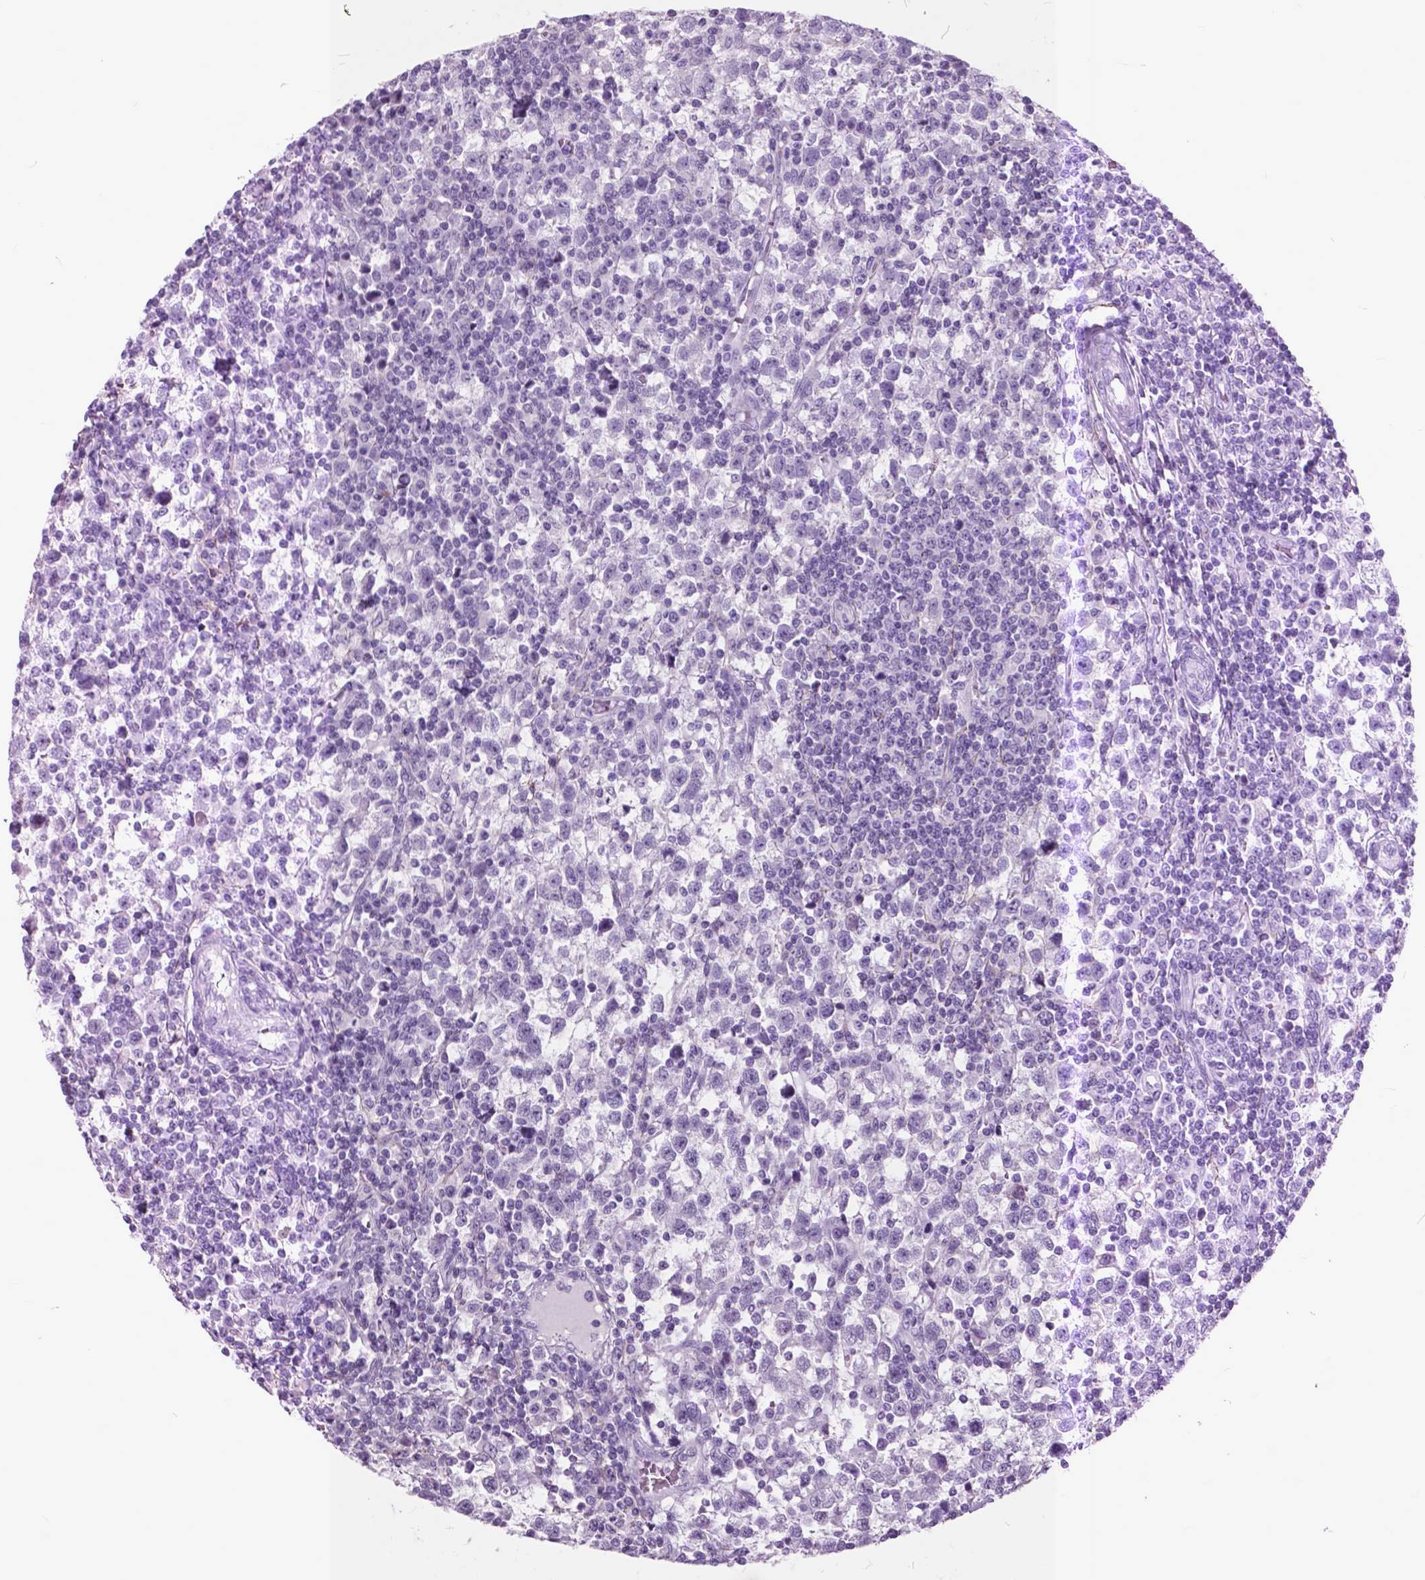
{"staining": {"intensity": "negative", "quantity": "none", "location": "none"}, "tissue": "testis cancer", "cell_type": "Tumor cells", "image_type": "cancer", "snomed": [{"axis": "morphology", "description": "Seminoma, NOS"}, {"axis": "topography", "description": "Testis"}], "caption": "Testis seminoma stained for a protein using IHC demonstrates no positivity tumor cells.", "gene": "GDF9", "patient": {"sex": "male", "age": 34}}